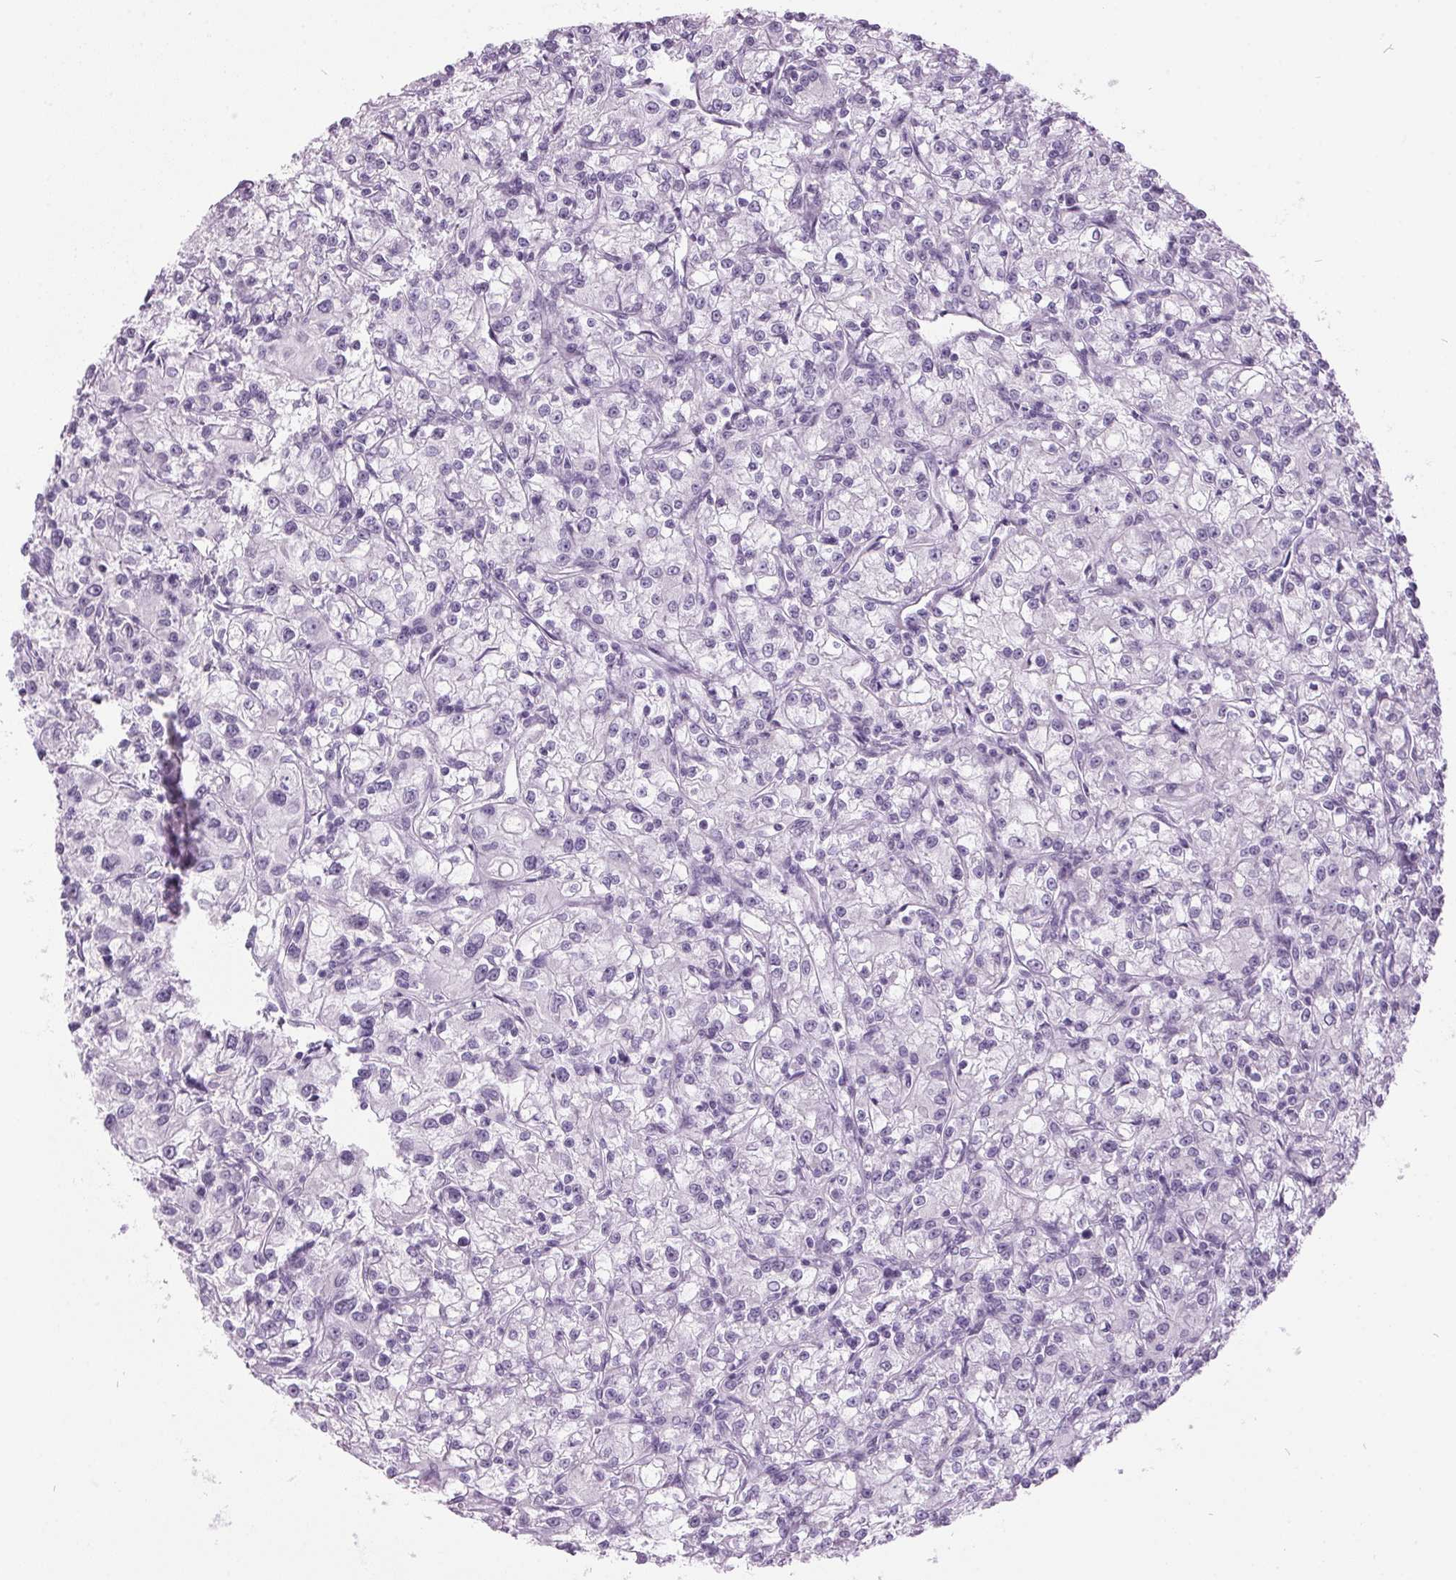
{"staining": {"intensity": "negative", "quantity": "none", "location": "none"}, "tissue": "renal cancer", "cell_type": "Tumor cells", "image_type": "cancer", "snomed": [{"axis": "morphology", "description": "Adenocarcinoma, NOS"}, {"axis": "topography", "description": "Kidney"}], "caption": "The image shows no significant positivity in tumor cells of renal cancer. (Brightfield microscopy of DAB IHC at high magnification).", "gene": "ODAD2", "patient": {"sex": "female", "age": 59}}